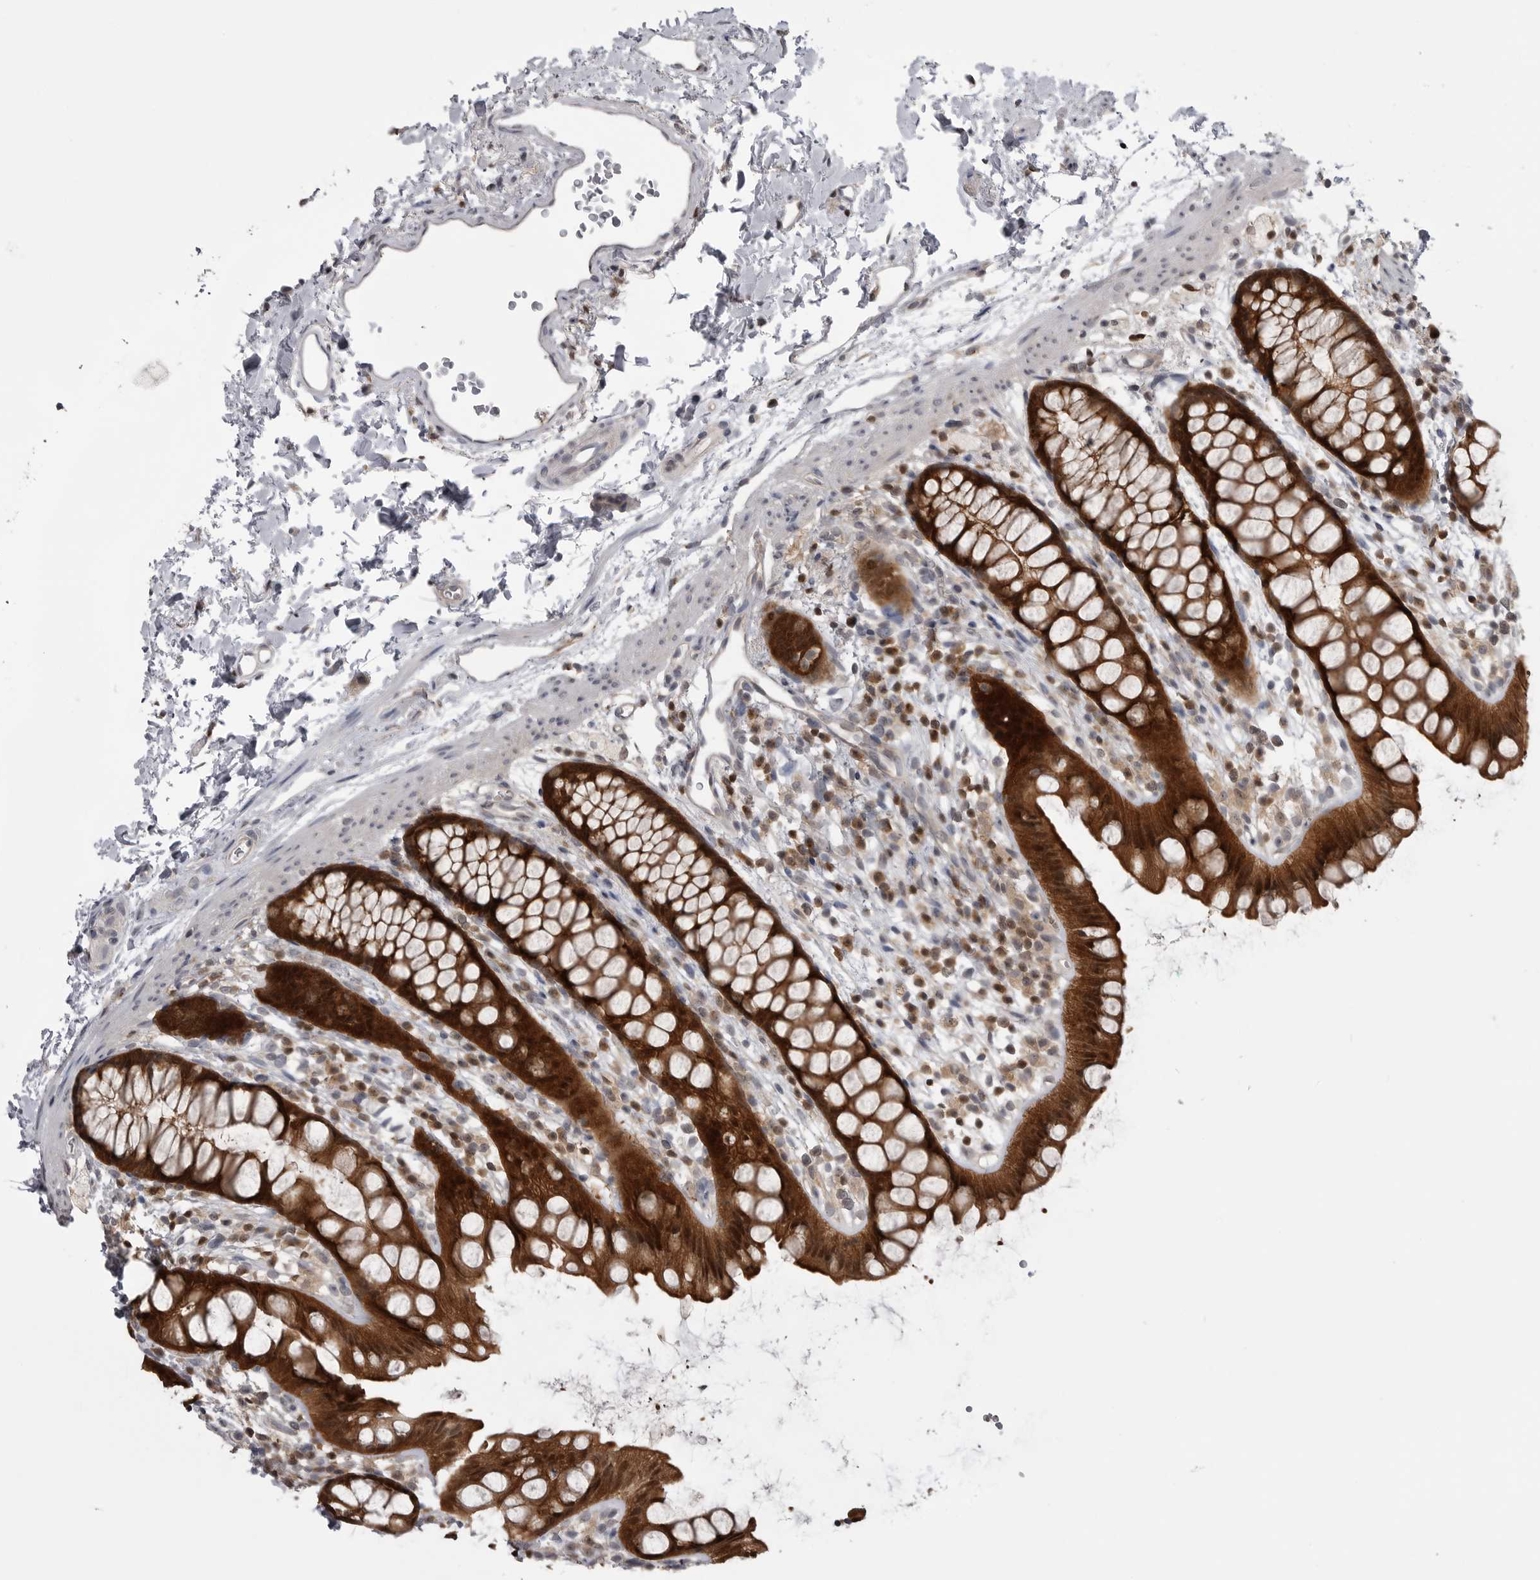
{"staining": {"intensity": "strong", "quantity": ">75%", "location": "cytoplasmic/membranous,nuclear"}, "tissue": "rectum", "cell_type": "Glandular cells", "image_type": "normal", "snomed": [{"axis": "morphology", "description": "Normal tissue, NOS"}, {"axis": "topography", "description": "Rectum"}], "caption": "Immunohistochemistry image of unremarkable rectum: rectum stained using immunohistochemistry demonstrates high levels of strong protein expression localized specifically in the cytoplasmic/membranous,nuclear of glandular cells, appearing as a cytoplasmic/membranous,nuclear brown color.", "gene": "MAPK13", "patient": {"sex": "female", "age": 65}}